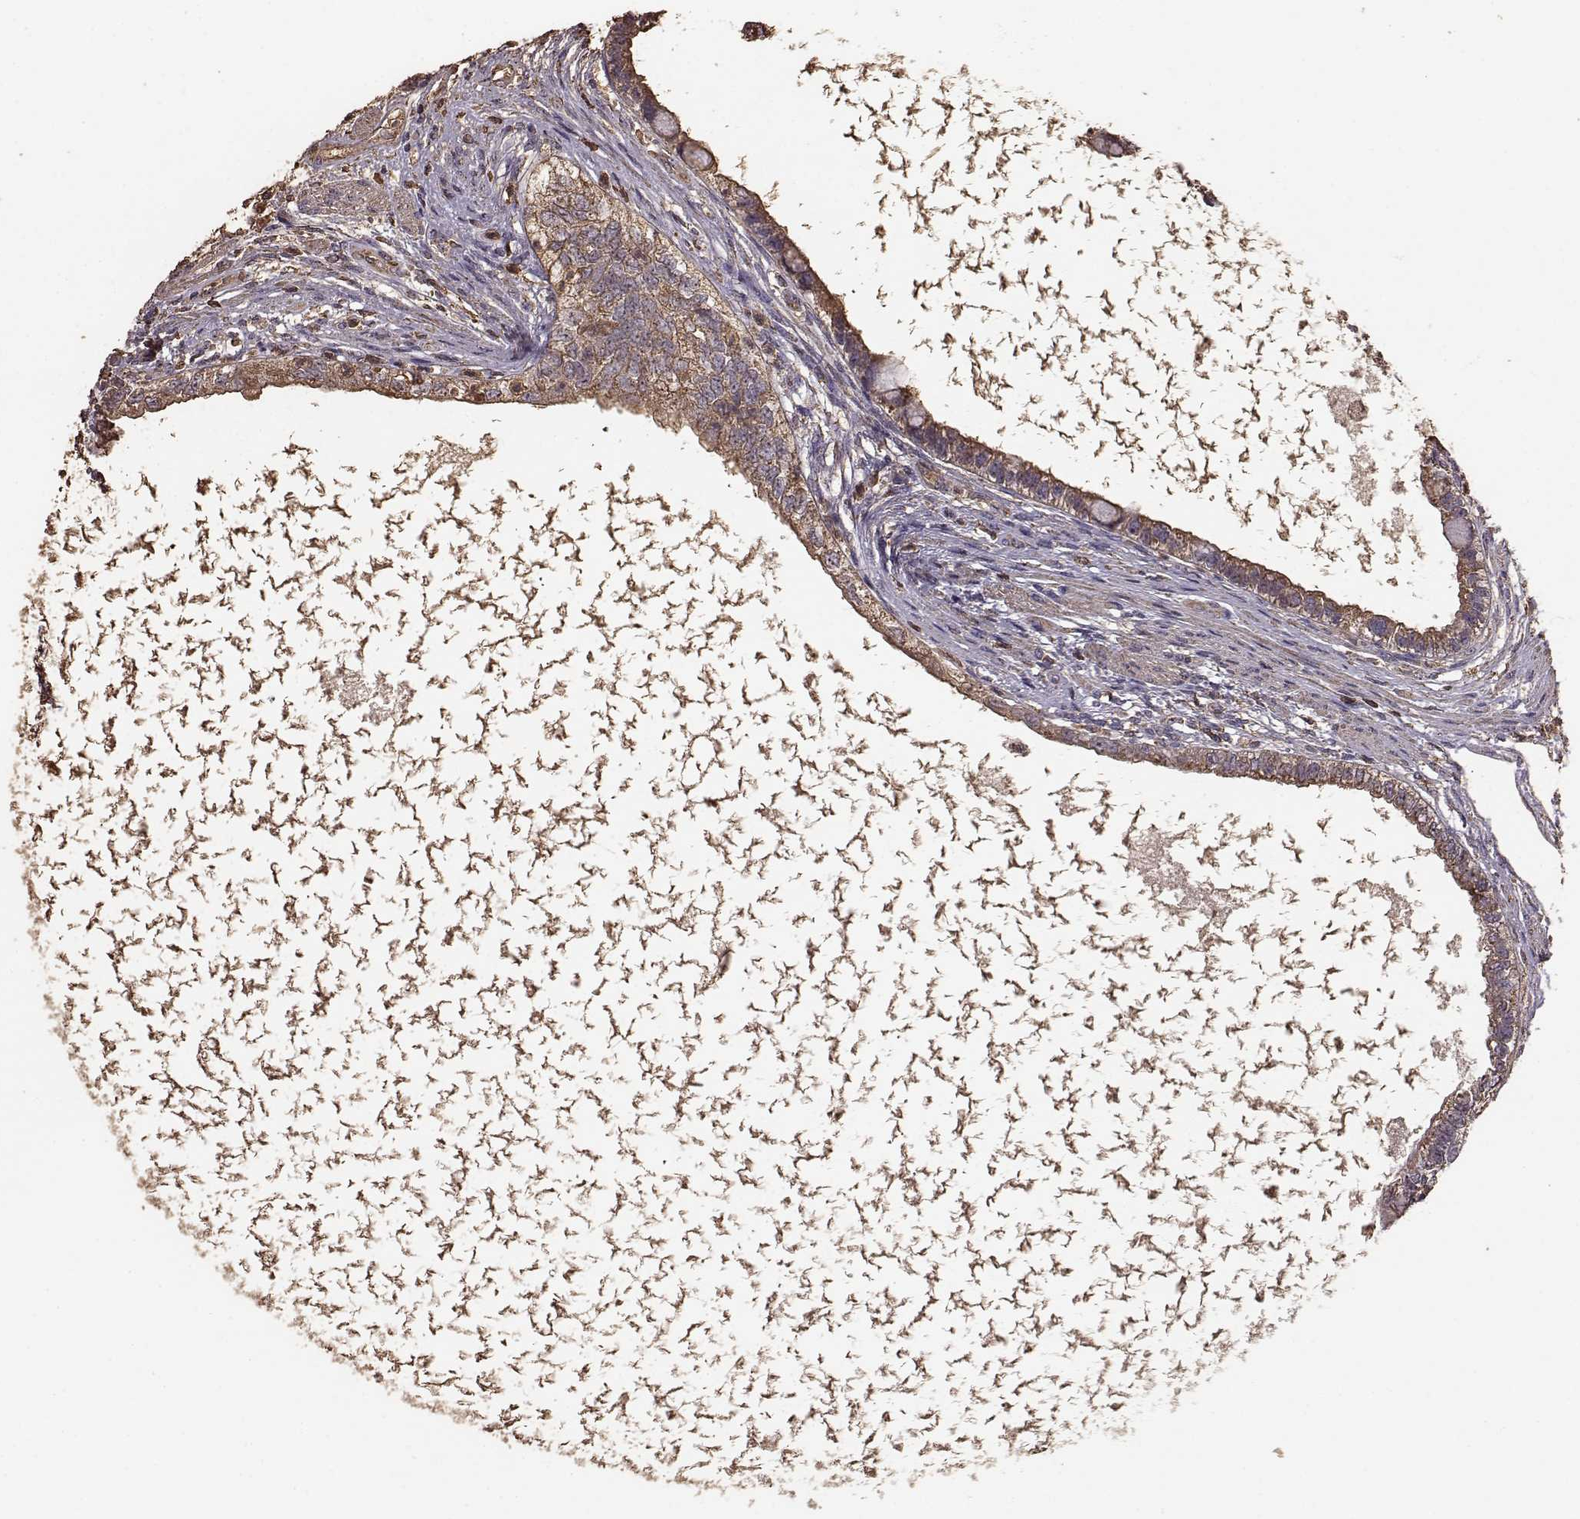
{"staining": {"intensity": "moderate", "quantity": ">75%", "location": "cytoplasmic/membranous"}, "tissue": "testis cancer", "cell_type": "Tumor cells", "image_type": "cancer", "snomed": [{"axis": "morphology", "description": "Carcinoma, Embryonal, NOS"}, {"axis": "topography", "description": "Testis"}], "caption": "Human testis cancer stained with a protein marker reveals moderate staining in tumor cells.", "gene": "PTGES2", "patient": {"sex": "male", "age": 26}}